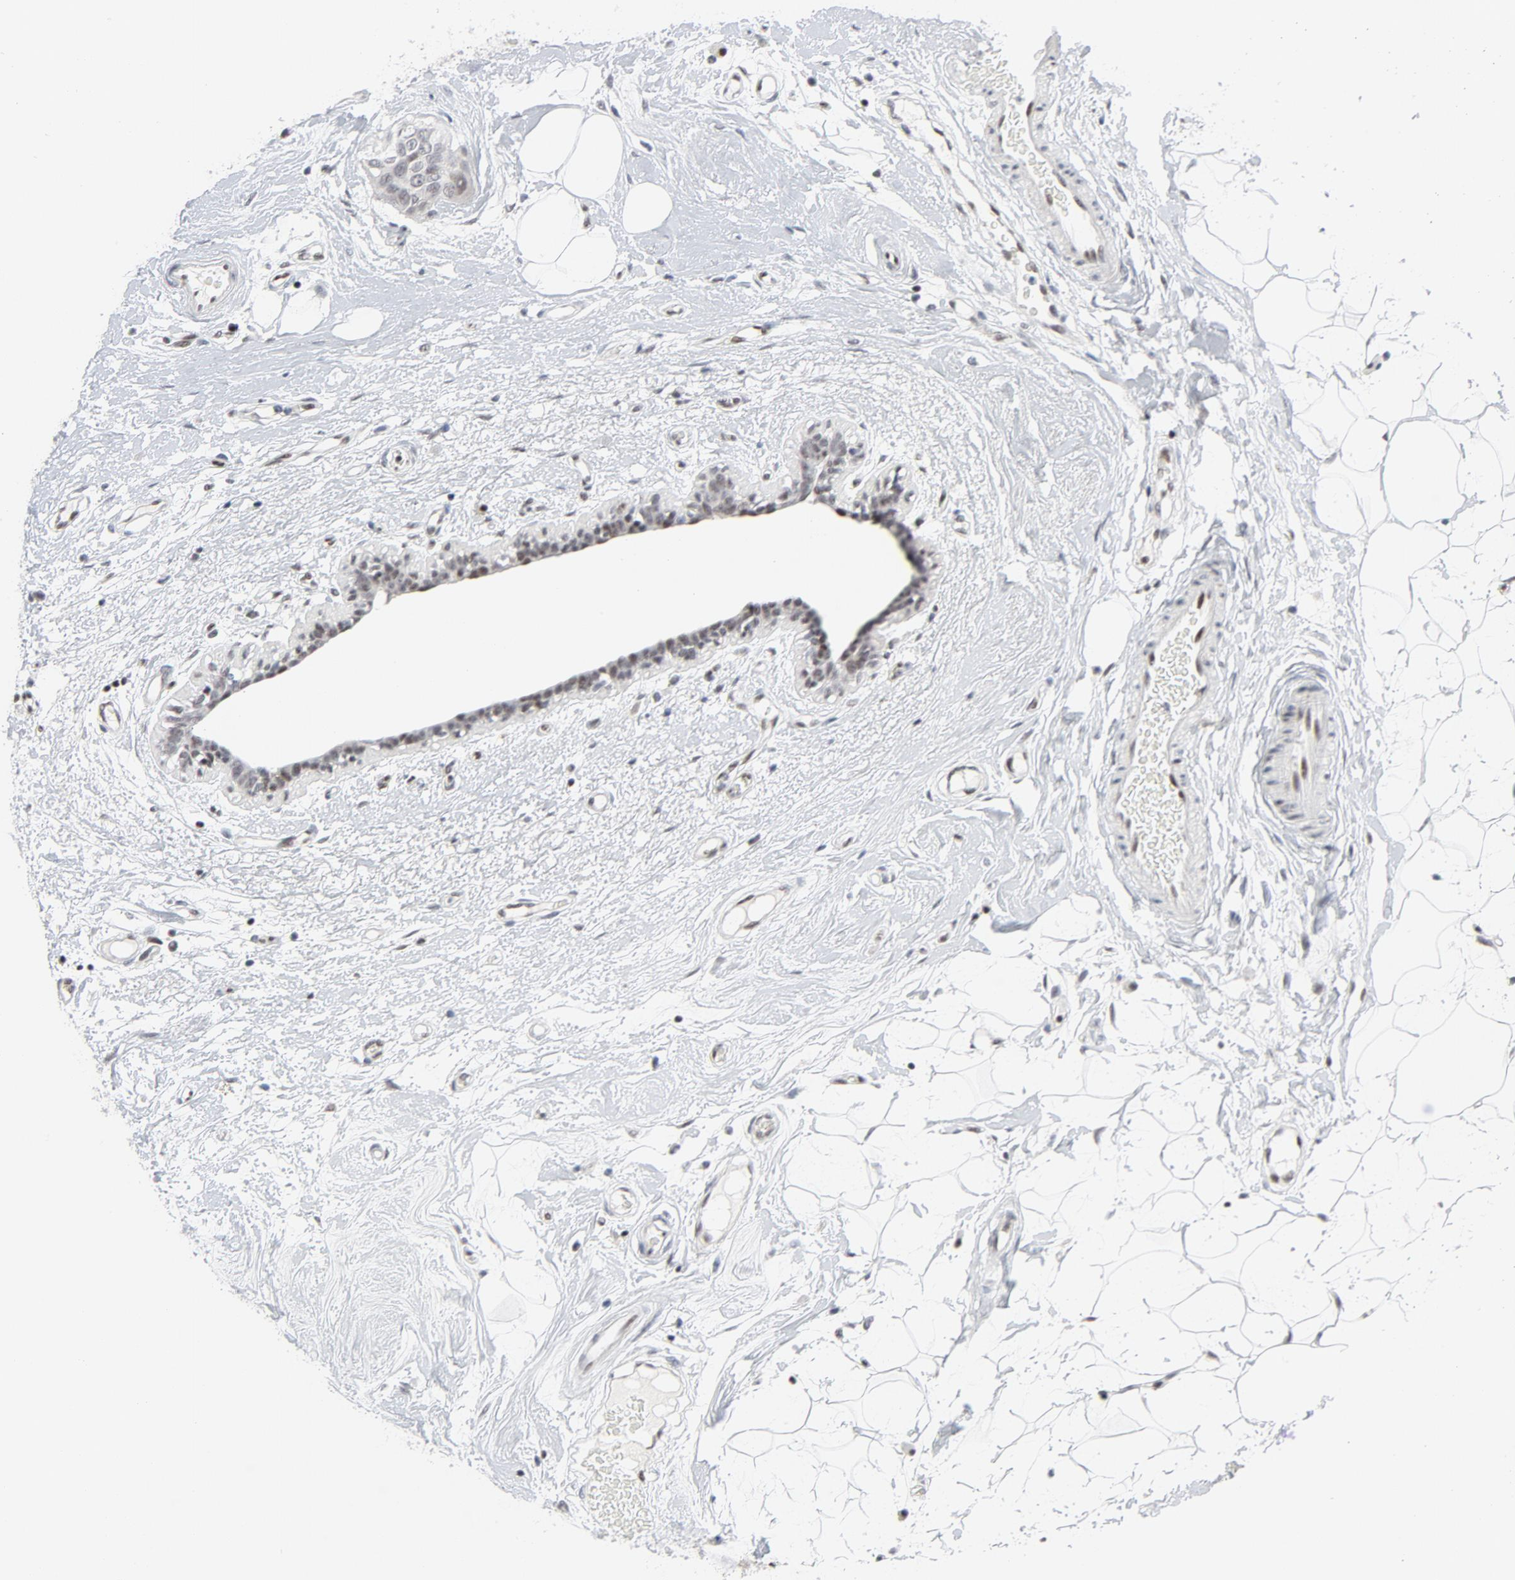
{"staining": {"intensity": "weak", "quantity": "<25%", "location": "nuclear"}, "tissue": "breast cancer", "cell_type": "Tumor cells", "image_type": "cancer", "snomed": [{"axis": "morphology", "description": "Duct carcinoma"}, {"axis": "topography", "description": "Breast"}], "caption": "High power microscopy micrograph of an IHC histopathology image of breast intraductal carcinoma, revealing no significant staining in tumor cells.", "gene": "GABPA", "patient": {"sex": "female", "age": 40}}